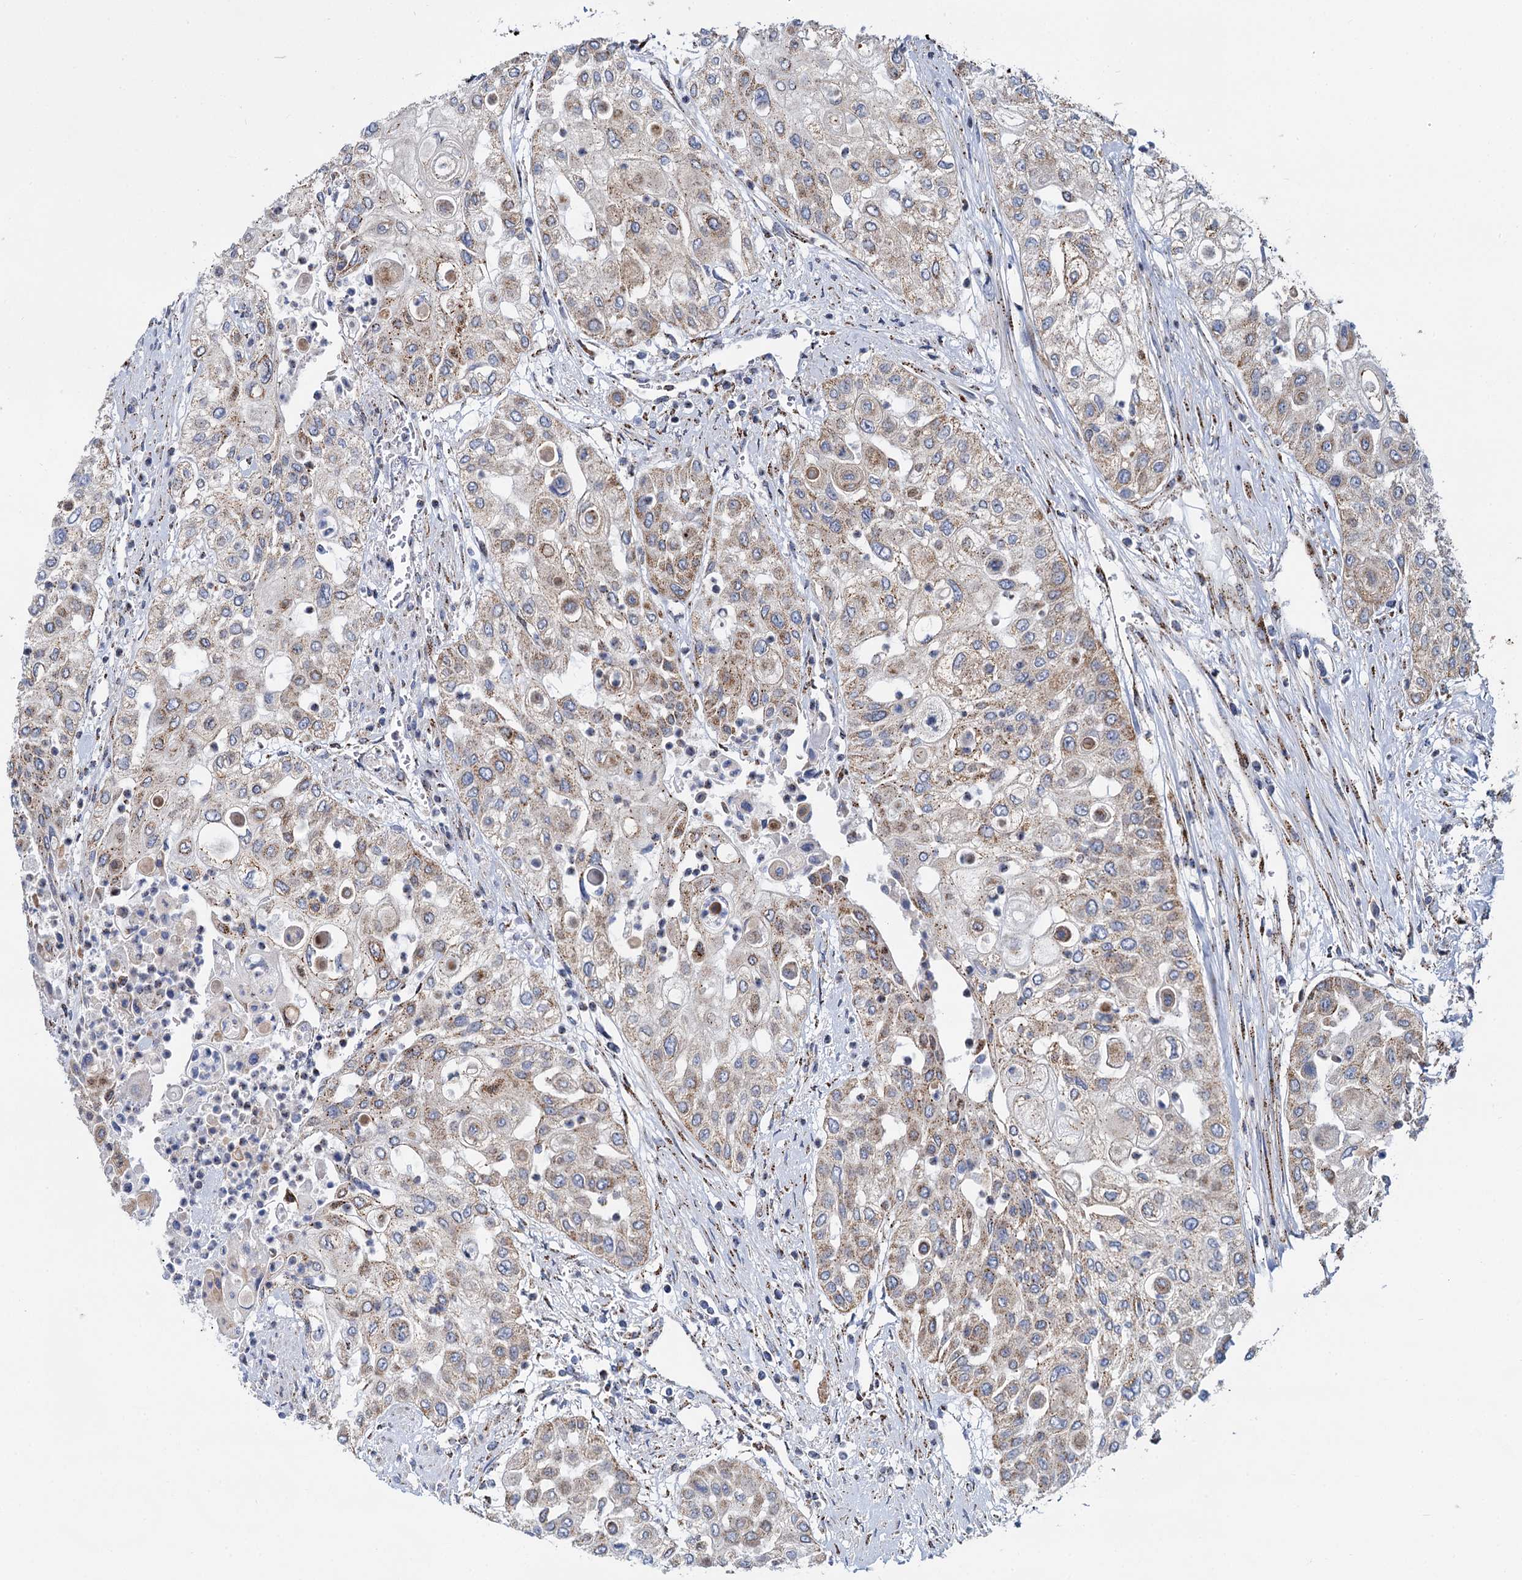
{"staining": {"intensity": "weak", "quantity": ">75%", "location": "cytoplasmic/membranous"}, "tissue": "urothelial cancer", "cell_type": "Tumor cells", "image_type": "cancer", "snomed": [{"axis": "morphology", "description": "Urothelial carcinoma, High grade"}, {"axis": "topography", "description": "Urinary bladder"}], "caption": "A high-resolution micrograph shows IHC staining of high-grade urothelial carcinoma, which reveals weak cytoplasmic/membranous staining in about >75% of tumor cells. The protein is stained brown, and the nuclei are stained in blue (DAB (3,3'-diaminobenzidine) IHC with brightfield microscopy, high magnification).", "gene": "SUPT20H", "patient": {"sex": "female", "age": 79}}